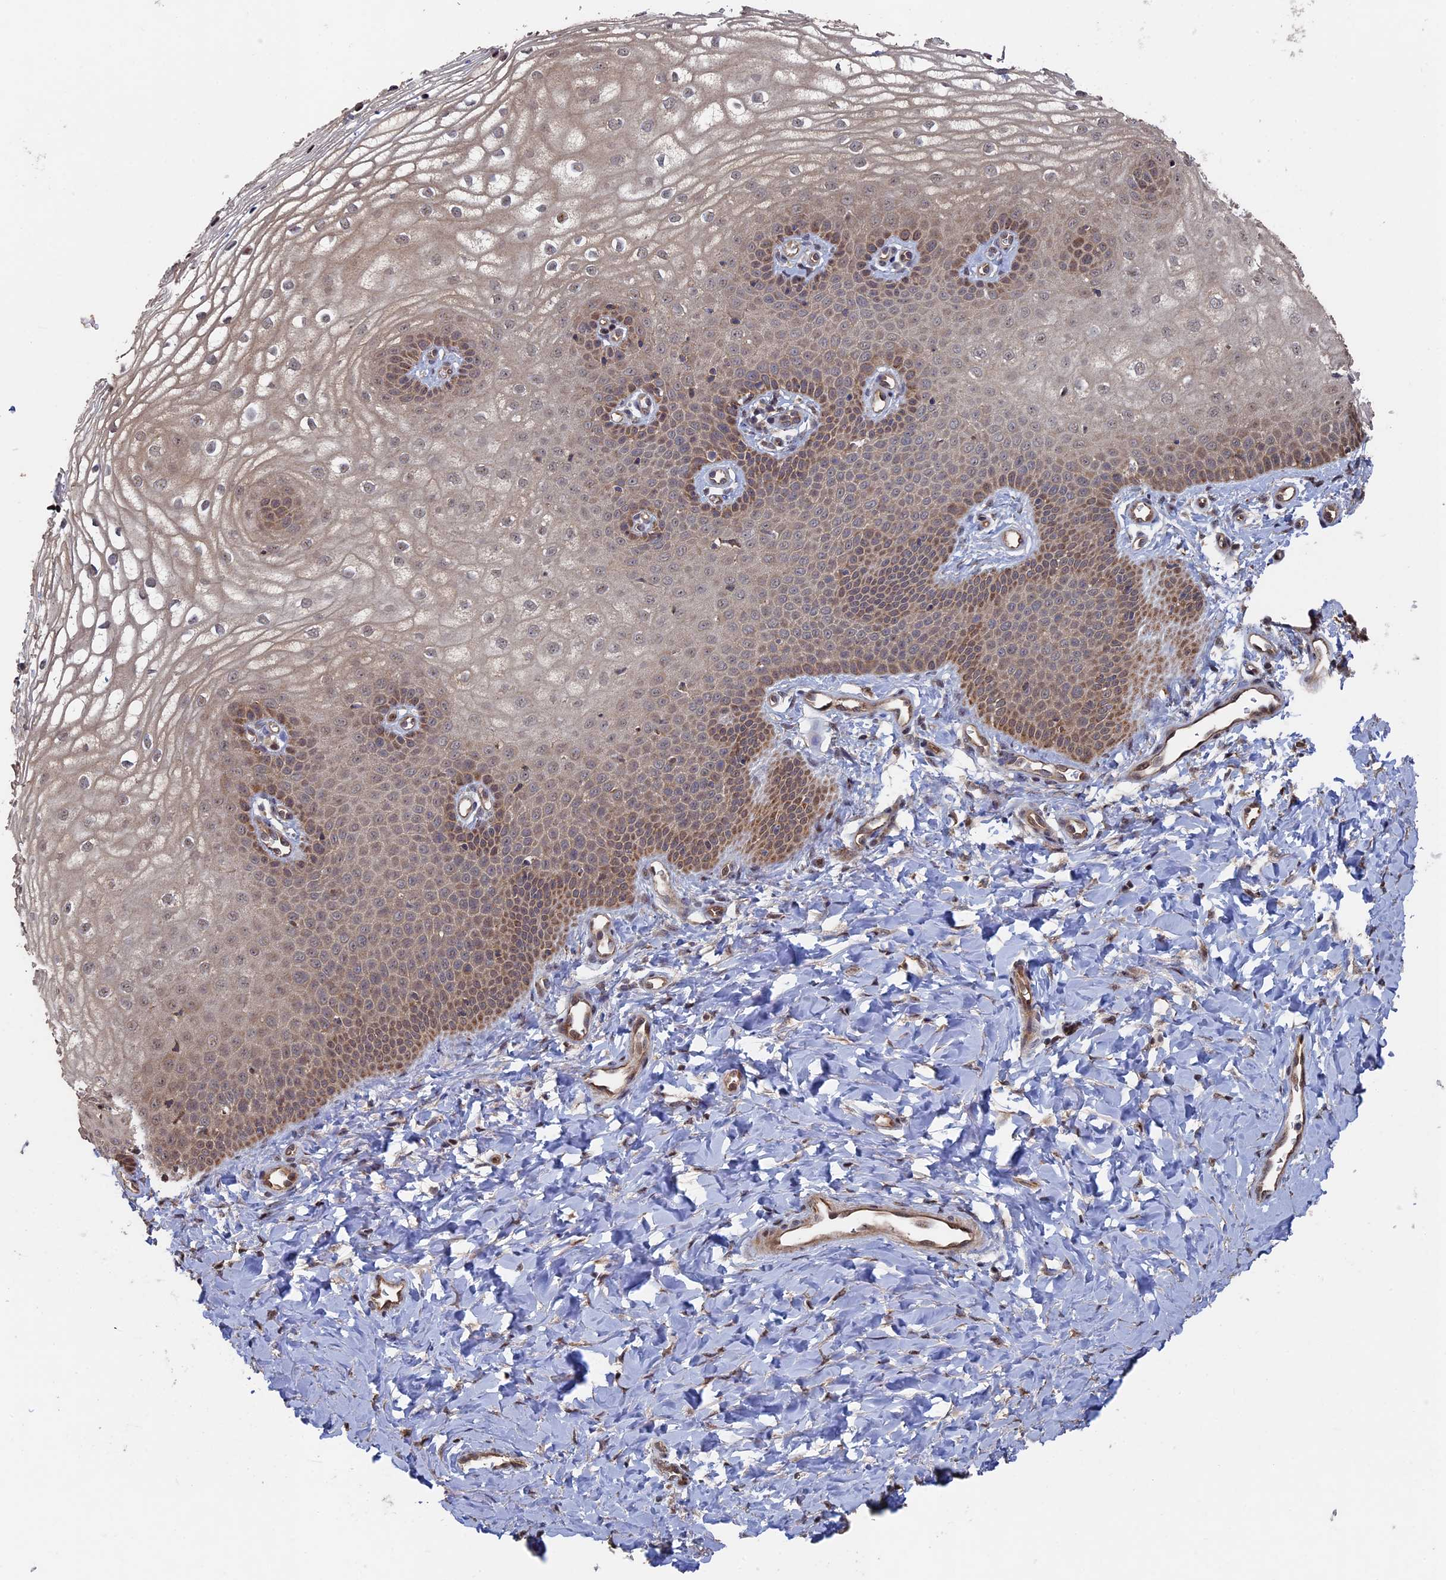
{"staining": {"intensity": "moderate", "quantity": "25%-75%", "location": "cytoplasmic/membranous,nuclear"}, "tissue": "vagina", "cell_type": "Squamous epithelial cells", "image_type": "normal", "snomed": [{"axis": "morphology", "description": "Normal tissue, NOS"}, {"axis": "topography", "description": "Vagina"}], "caption": "Immunohistochemical staining of benign human vagina exhibits medium levels of moderate cytoplasmic/membranous,nuclear expression in approximately 25%-75% of squamous epithelial cells.", "gene": "KIAA1328", "patient": {"sex": "female", "age": 68}}